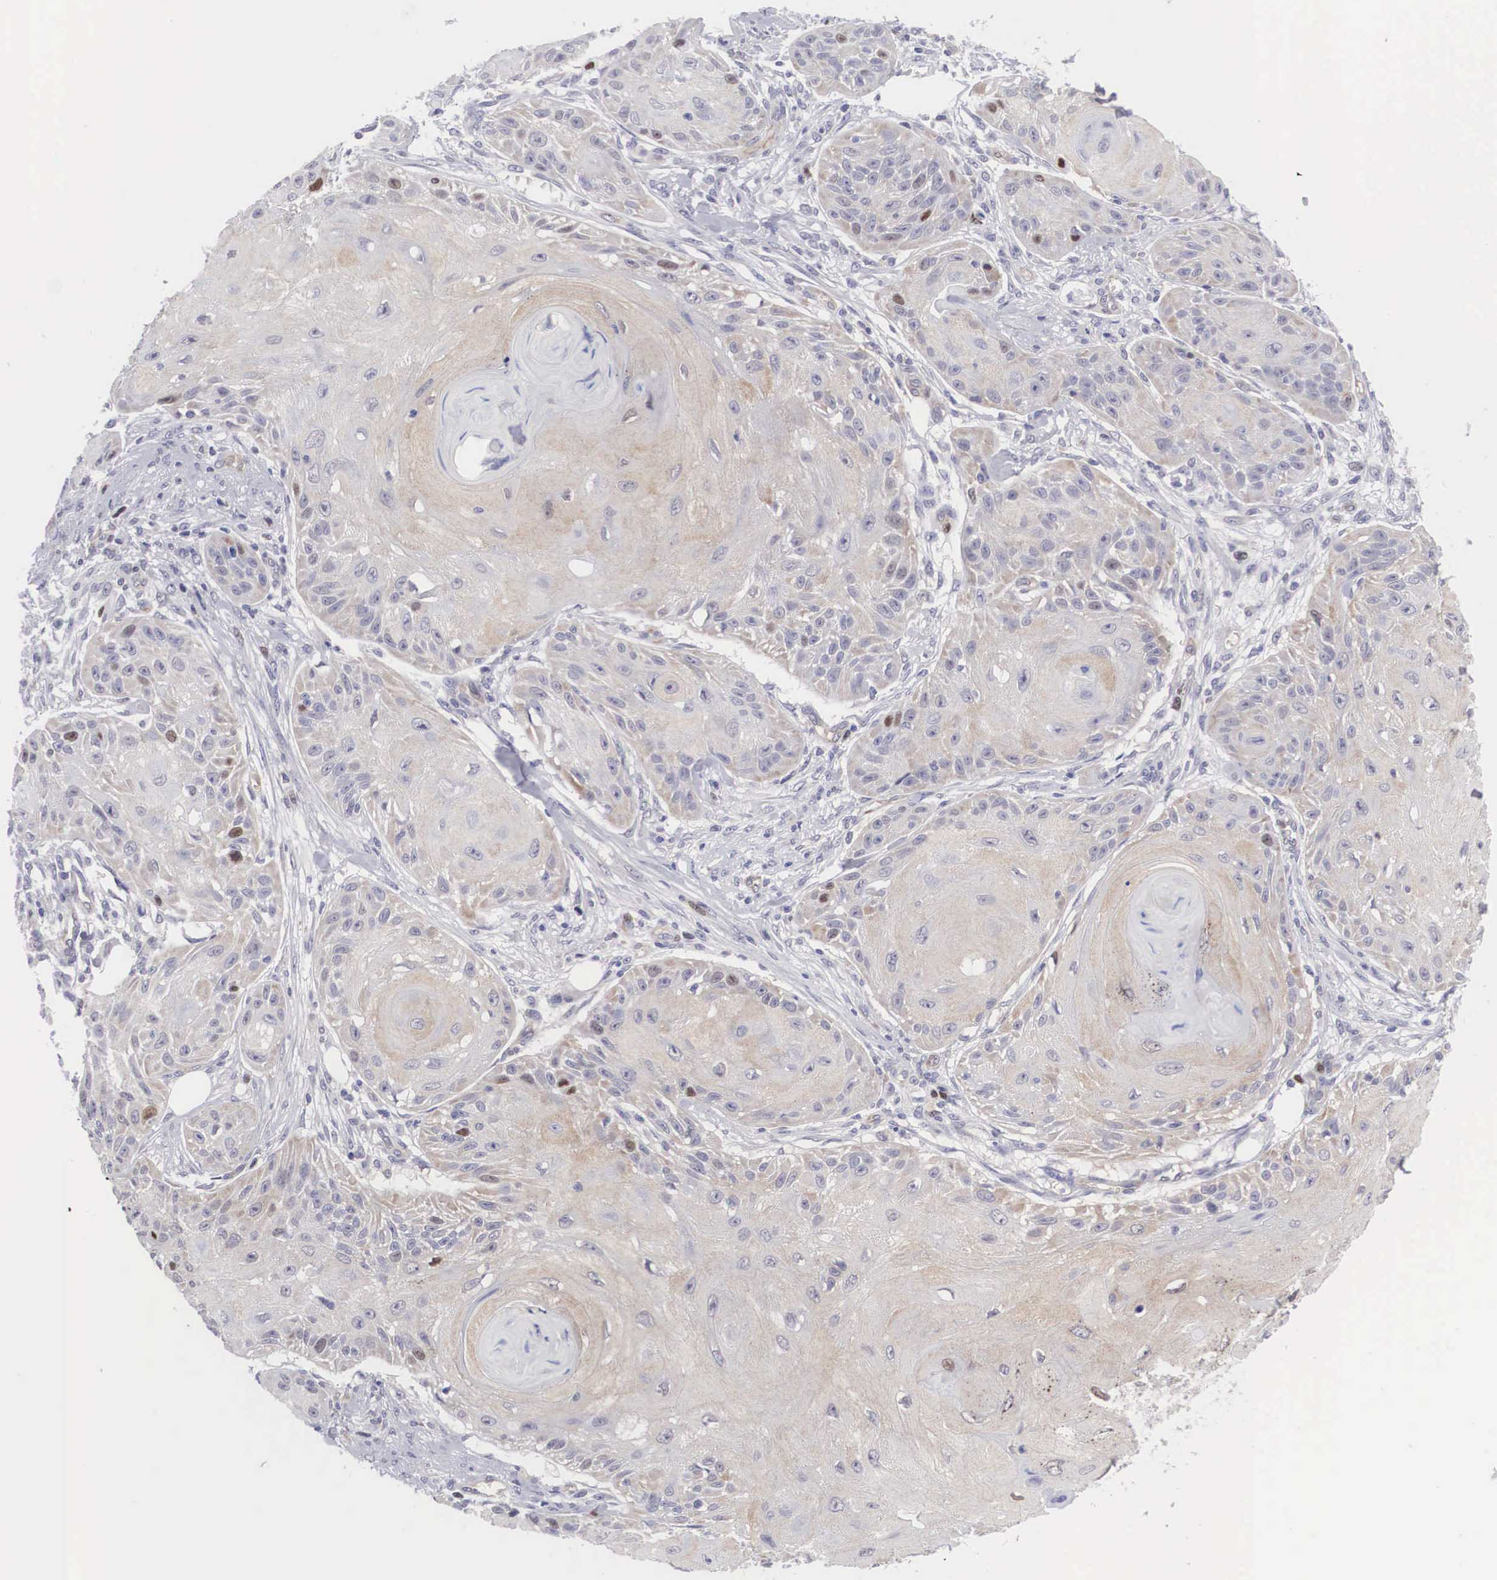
{"staining": {"intensity": "moderate", "quantity": "<25%", "location": "nuclear"}, "tissue": "skin cancer", "cell_type": "Tumor cells", "image_type": "cancer", "snomed": [{"axis": "morphology", "description": "Squamous cell carcinoma, NOS"}, {"axis": "topography", "description": "Skin"}], "caption": "High-magnification brightfield microscopy of skin cancer (squamous cell carcinoma) stained with DAB (3,3'-diaminobenzidine) (brown) and counterstained with hematoxylin (blue). tumor cells exhibit moderate nuclear positivity is present in approximately<25% of cells.", "gene": "MAST4", "patient": {"sex": "female", "age": 88}}